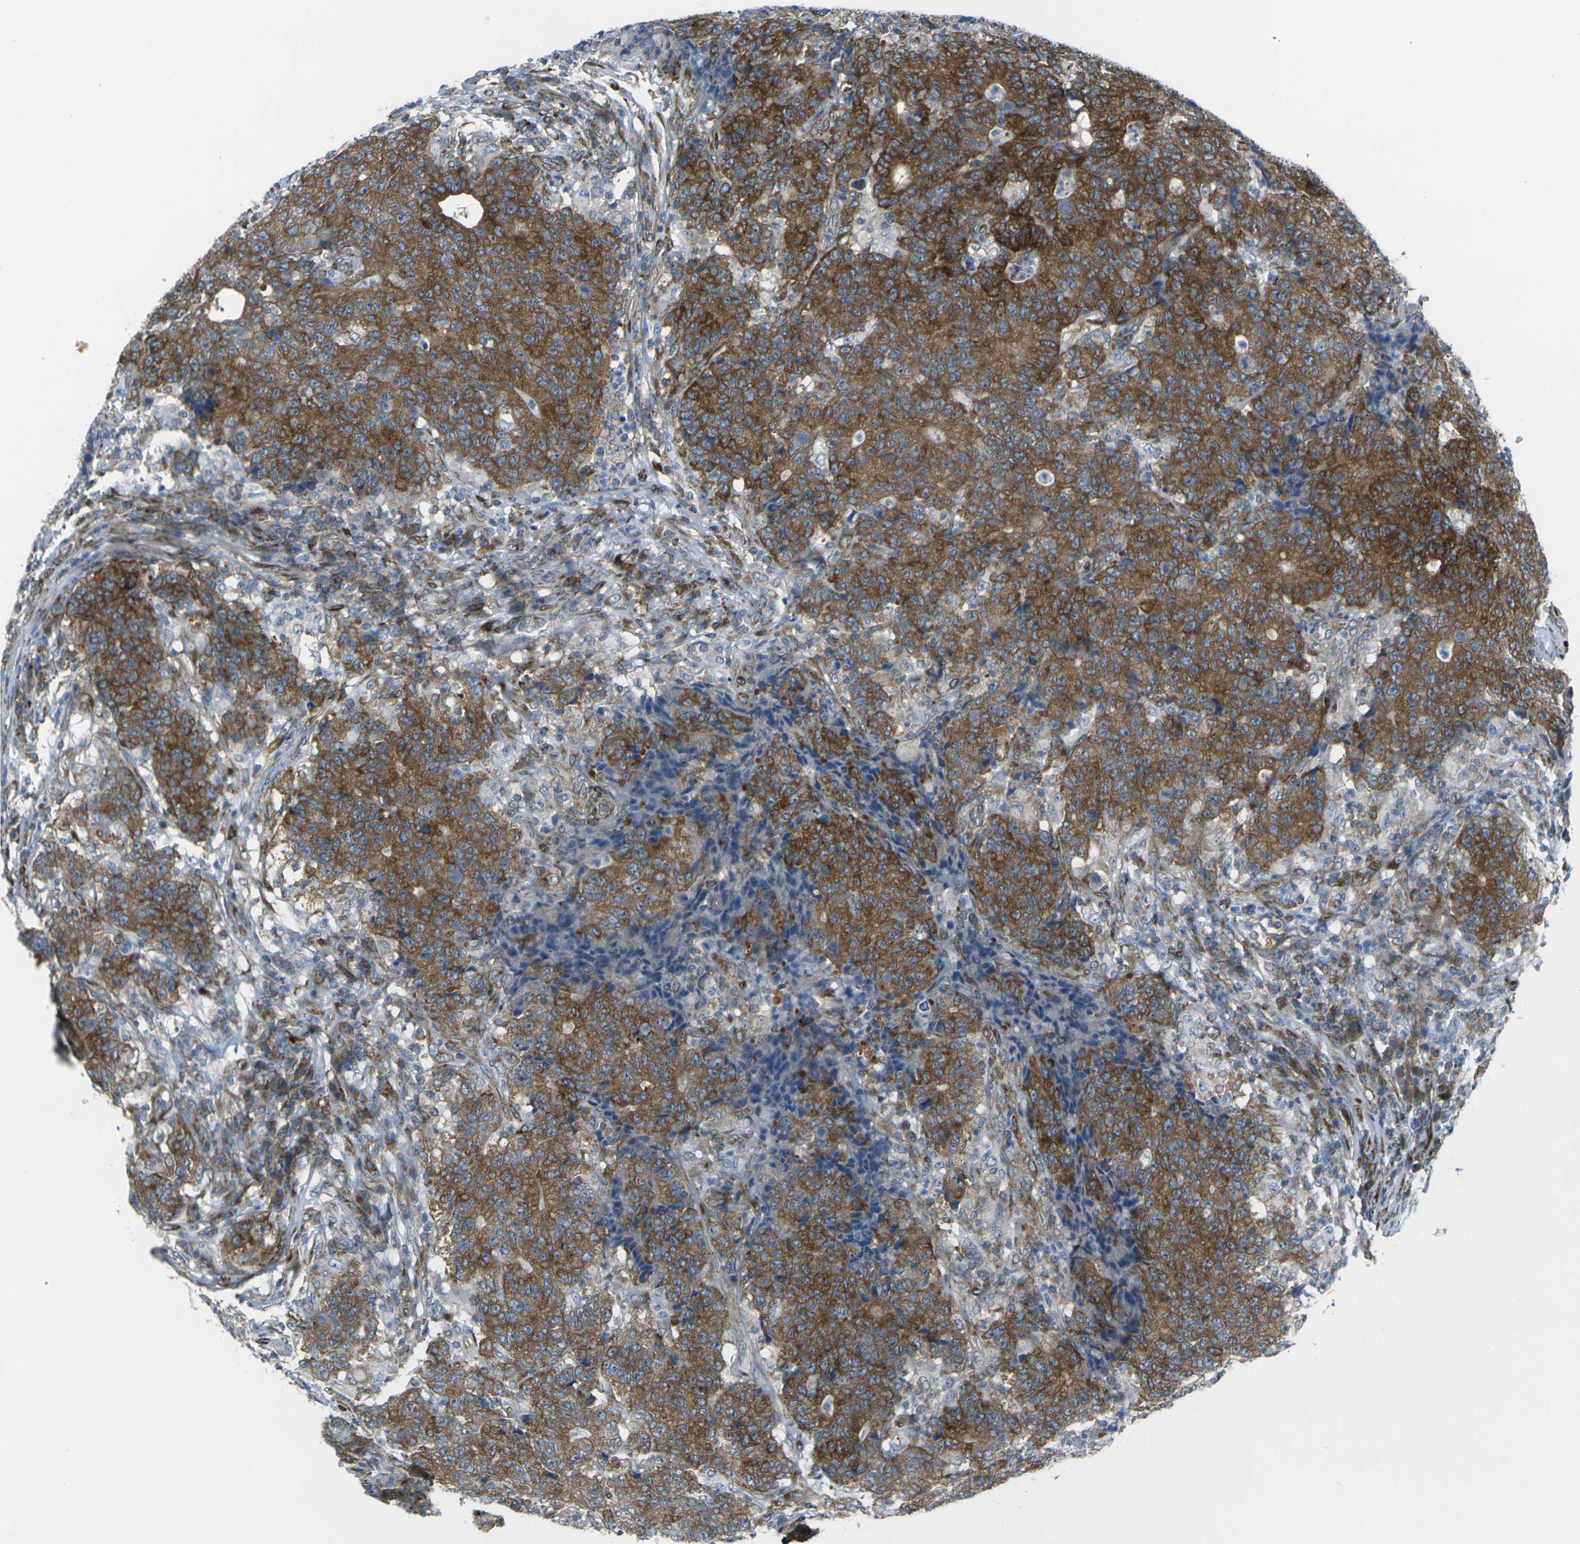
{"staining": {"intensity": "strong", "quantity": ">75%", "location": "cytoplasmic/membranous"}, "tissue": "colorectal cancer", "cell_type": "Tumor cells", "image_type": "cancer", "snomed": [{"axis": "morphology", "description": "Normal tissue, NOS"}, {"axis": "morphology", "description": "Adenocarcinoma, NOS"}, {"axis": "topography", "description": "Colon"}], "caption": "Colorectal adenocarcinoma stained for a protein shows strong cytoplasmic/membranous positivity in tumor cells. (Stains: DAB in brown, nuclei in blue, Microscopy: brightfield microscopy at high magnification).", "gene": "CELSR2", "patient": {"sex": "female", "age": 75}}